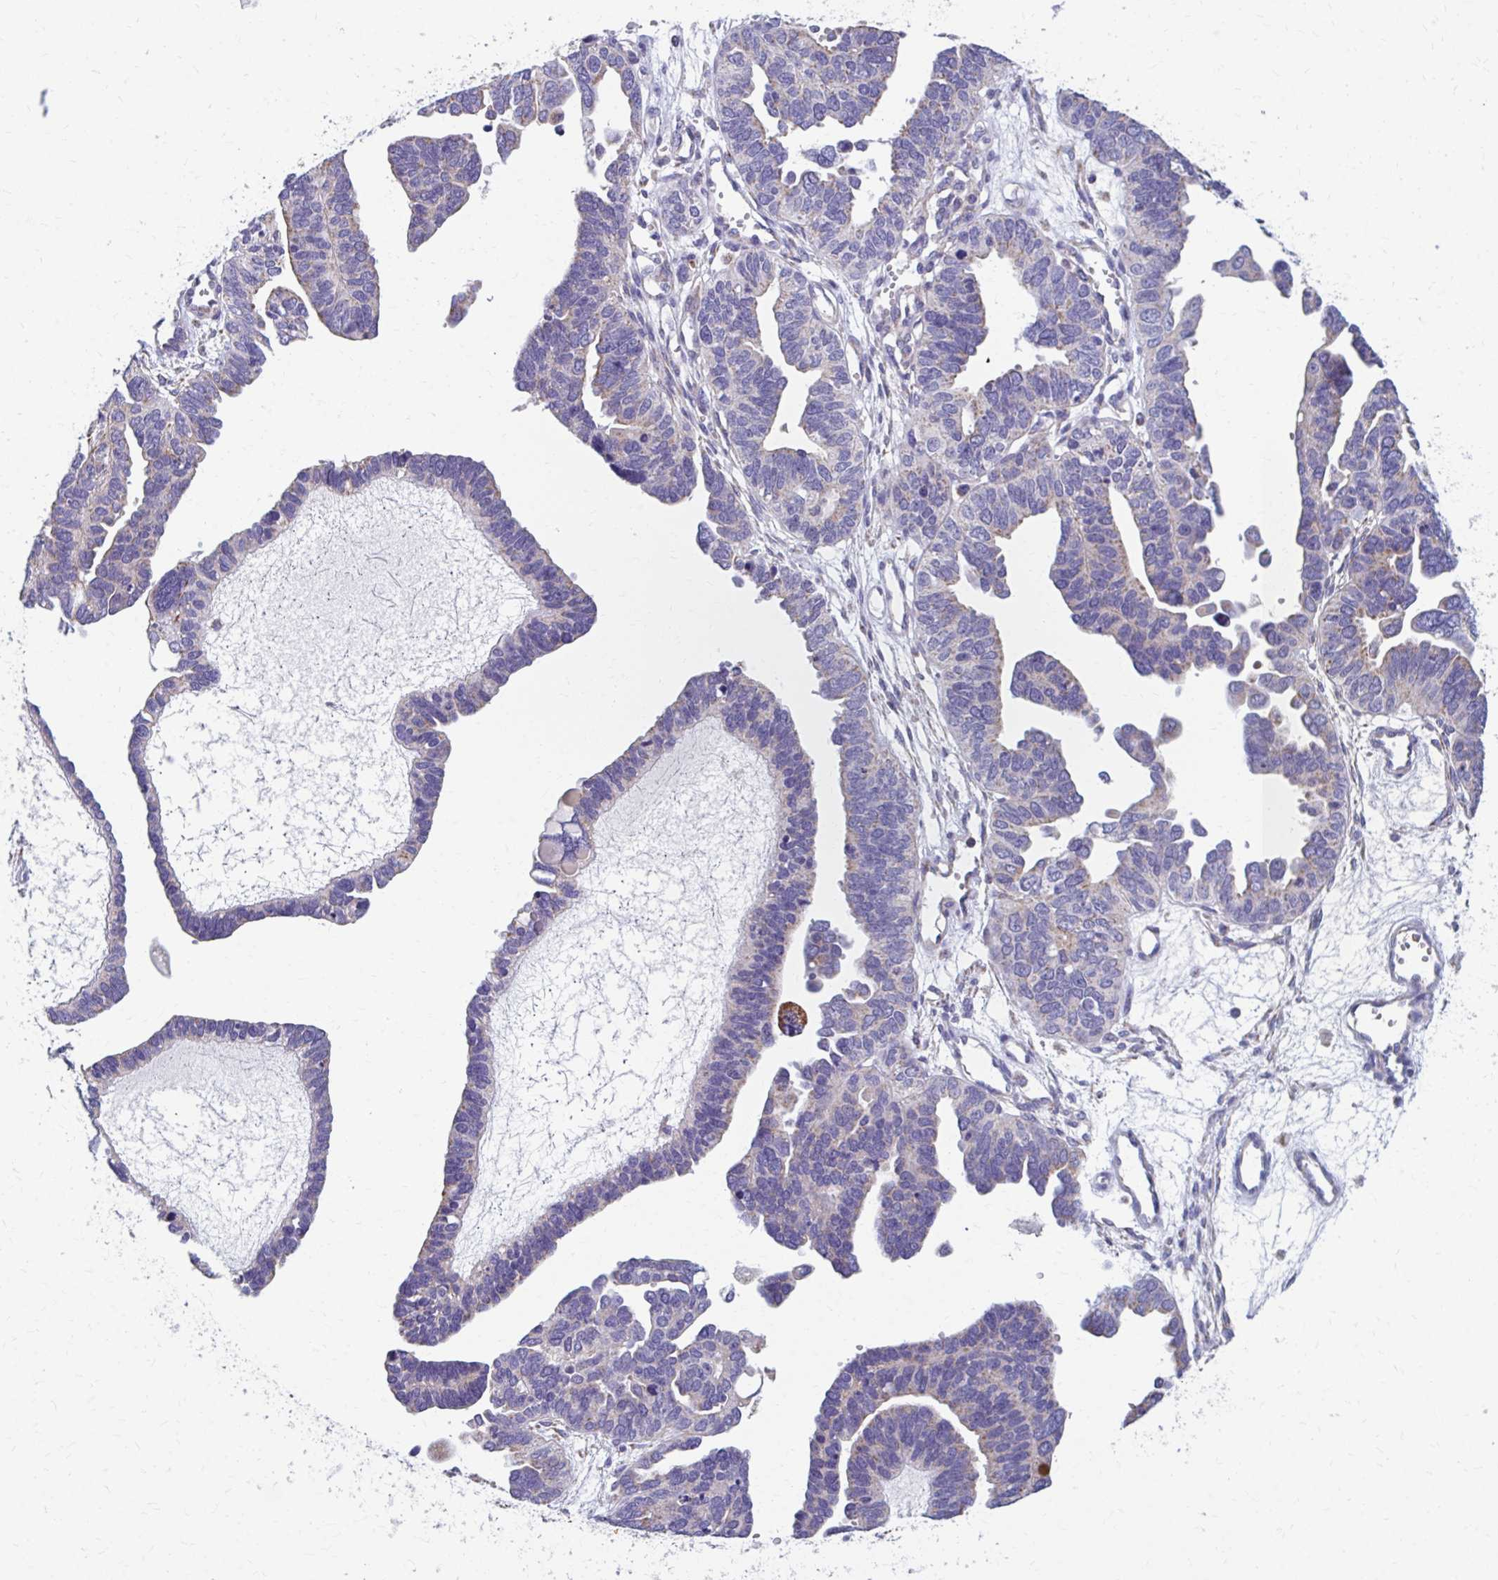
{"staining": {"intensity": "moderate", "quantity": "<25%", "location": "cytoplasmic/membranous"}, "tissue": "ovarian cancer", "cell_type": "Tumor cells", "image_type": "cancer", "snomed": [{"axis": "morphology", "description": "Cystadenocarcinoma, serous, NOS"}, {"axis": "topography", "description": "Ovary"}], "caption": "DAB immunohistochemical staining of human ovarian cancer (serous cystadenocarcinoma) exhibits moderate cytoplasmic/membranous protein staining in about <25% of tumor cells. (DAB IHC with brightfield microscopy, high magnification).", "gene": "RCC1L", "patient": {"sex": "female", "age": 51}}